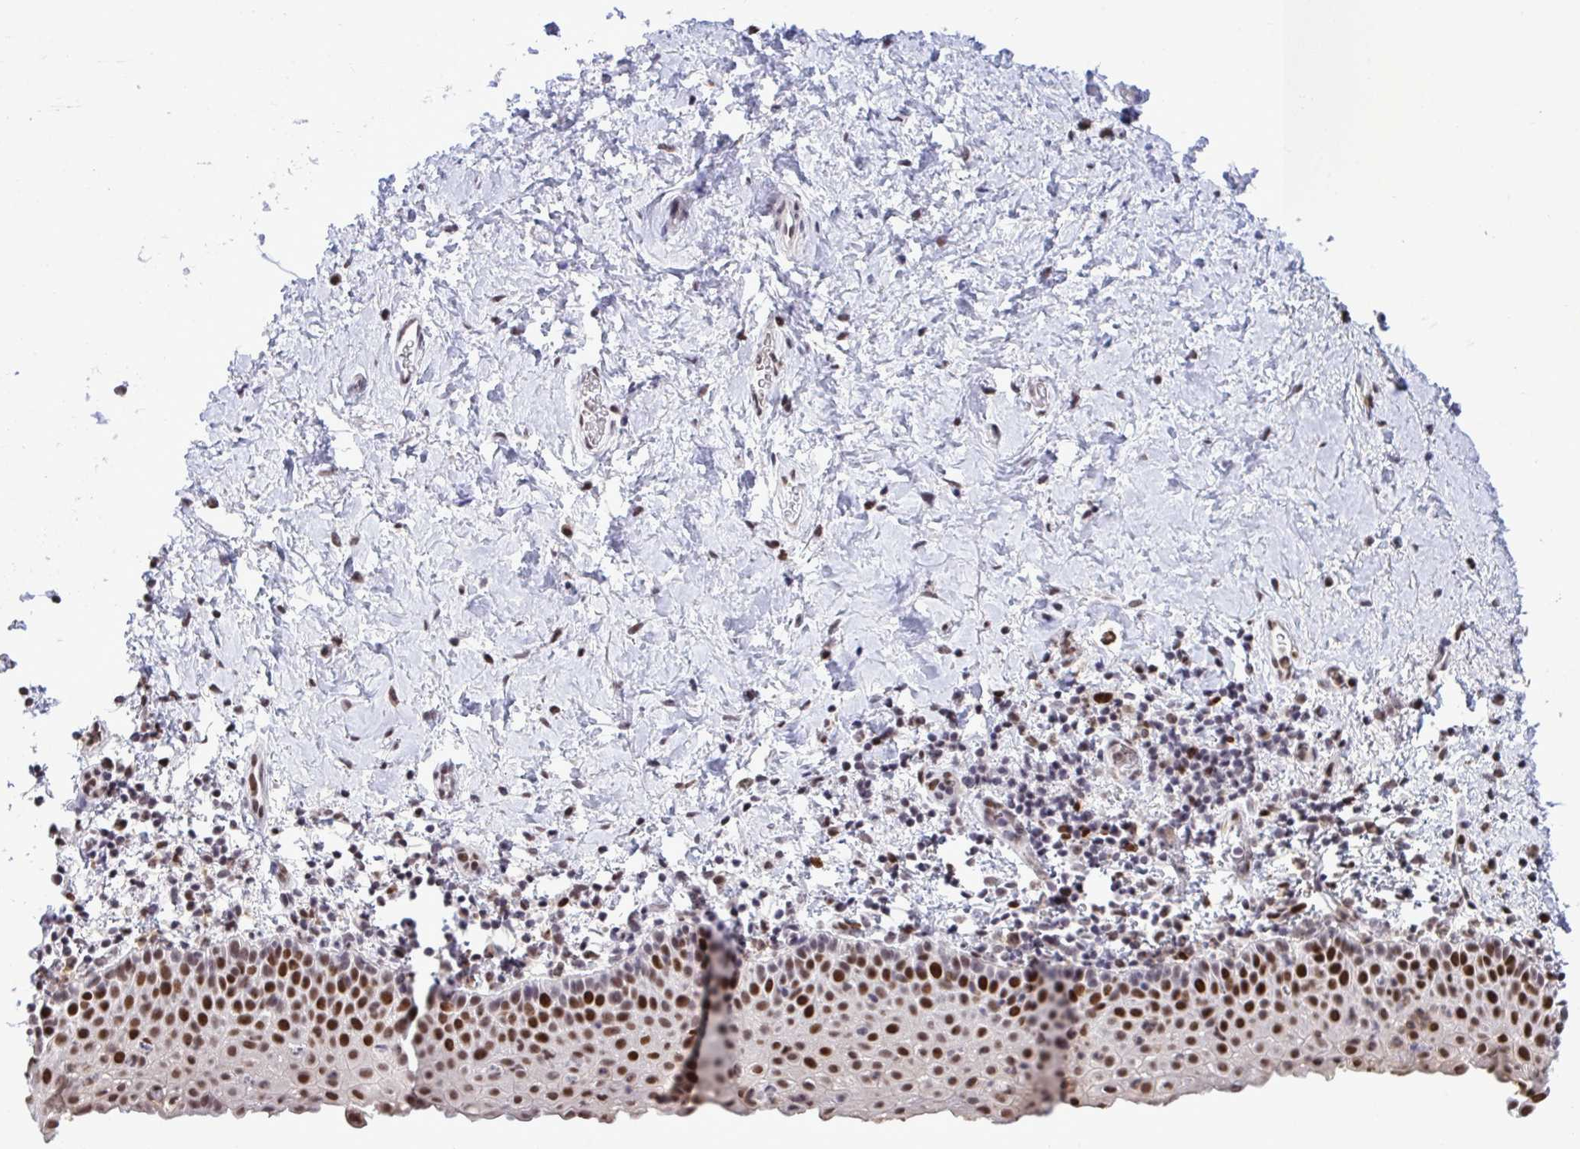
{"staining": {"intensity": "strong", "quantity": "25%-75%", "location": "nuclear"}, "tissue": "vagina", "cell_type": "Squamous epithelial cells", "image_type": "normal", "snomed": [{"axis": "morphology", "description": "Normal tissue, NOS"}, {"axis": "topography", "description": "Vagina"}], "caption": "This histopathology image displays unremarkable vagina stained with IHC to label a protein in brown. The nuclear of squamous epithelial cells show strong positivity for the protein. Nuclei are counter-stained blue.", "gene": "C1QL2", "patient": {"sex": "female", "age": 61}}